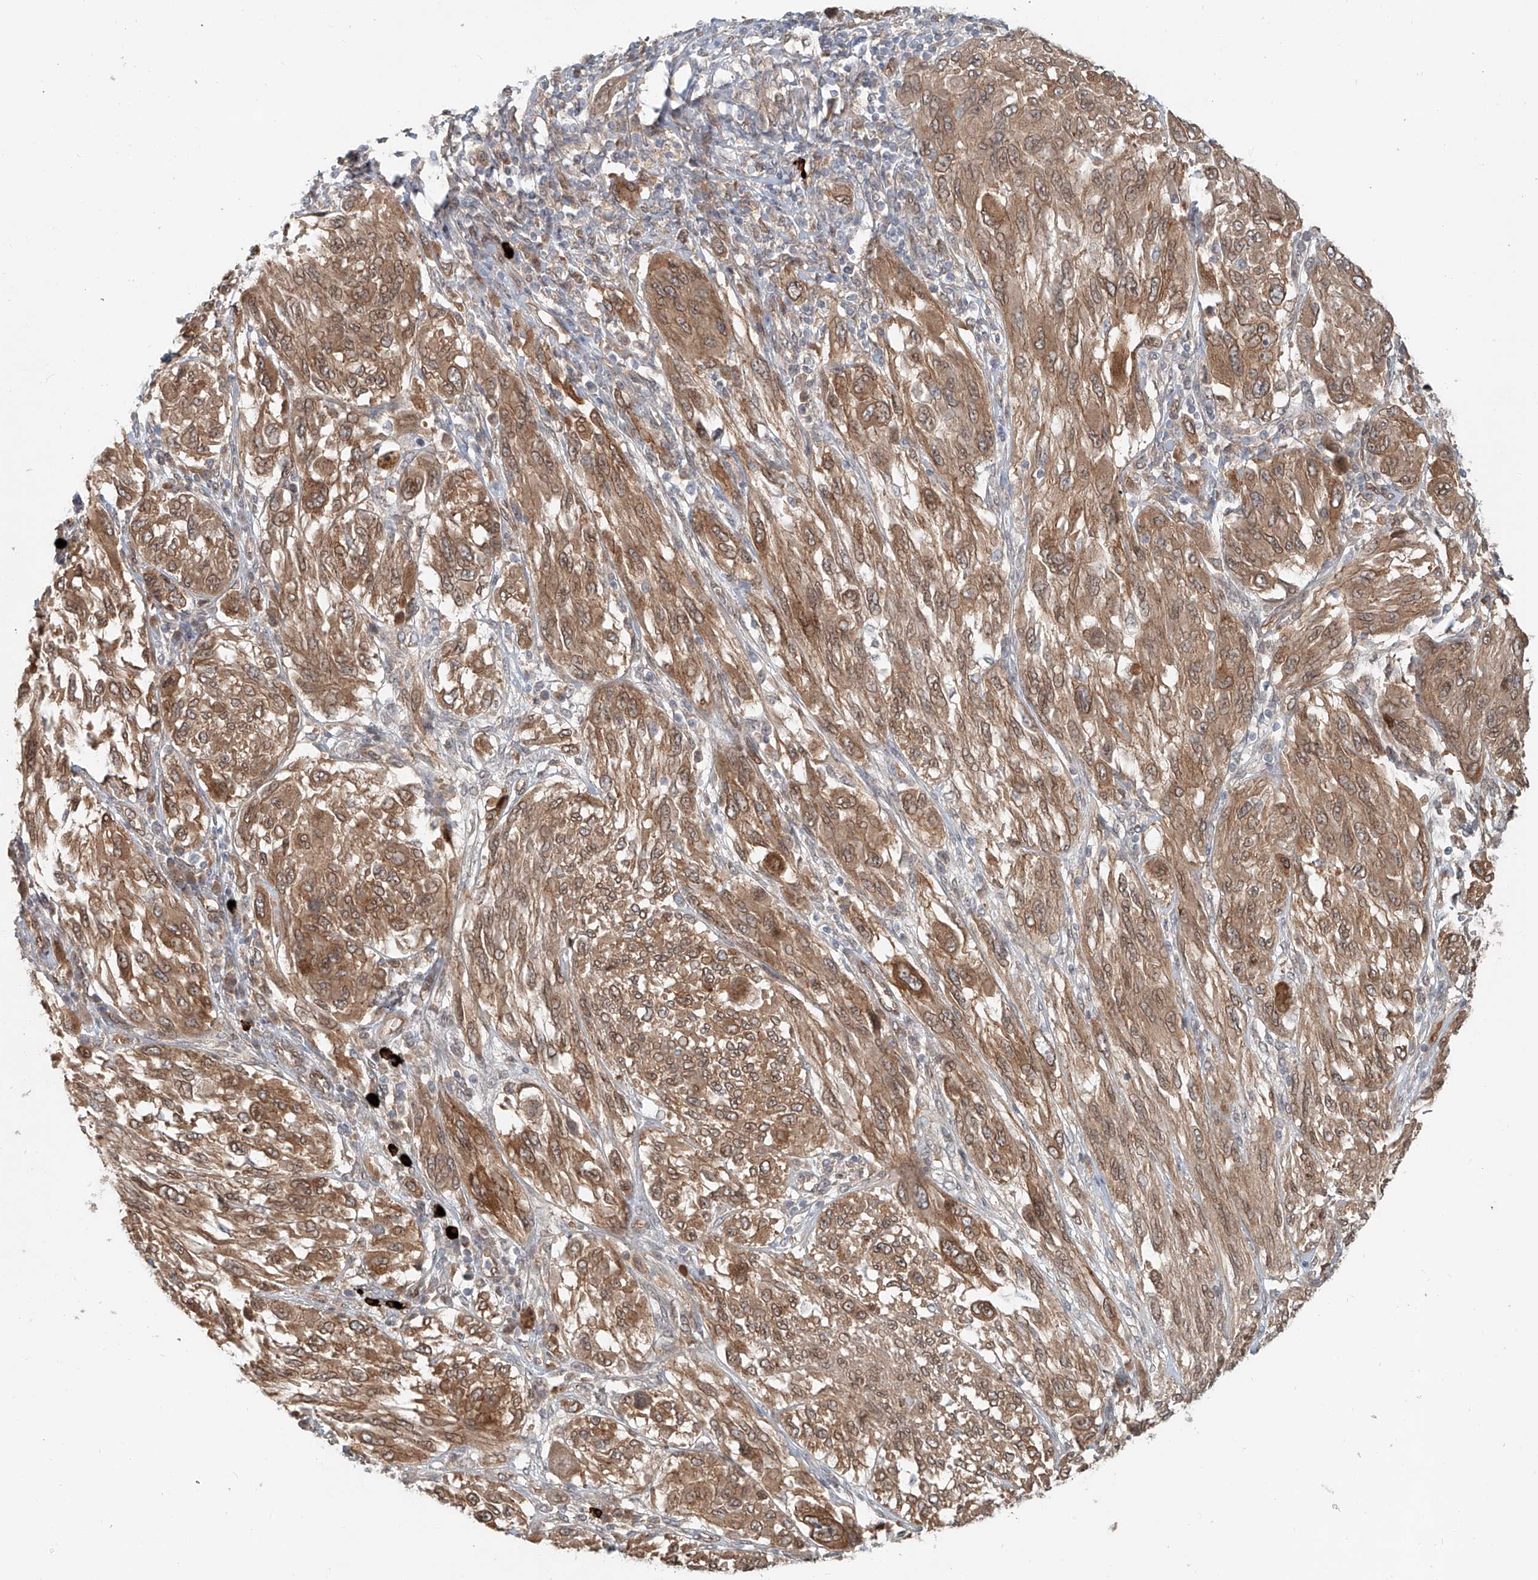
{"staining": {"intensity": "moderate", "quantity": ">75%", "location": "cytoplasmic/membranous"}, "tissue": "melanoma", "cell_type": "Tumor cells", "image_type": "cancer", "snomed": [{"axis": "morphology", "description": "Malignant melanoma, NOS"}, {"axis": "topography", "description": "Skin"}], "caption": "Melanoma stained with DAB IHC exhibits medium levels of moderate cytoplasmic/membranous expression in approximately >75% of tumor cells.", "gene": "SASH1", "patient": {"sex": "female", "age": 91}}